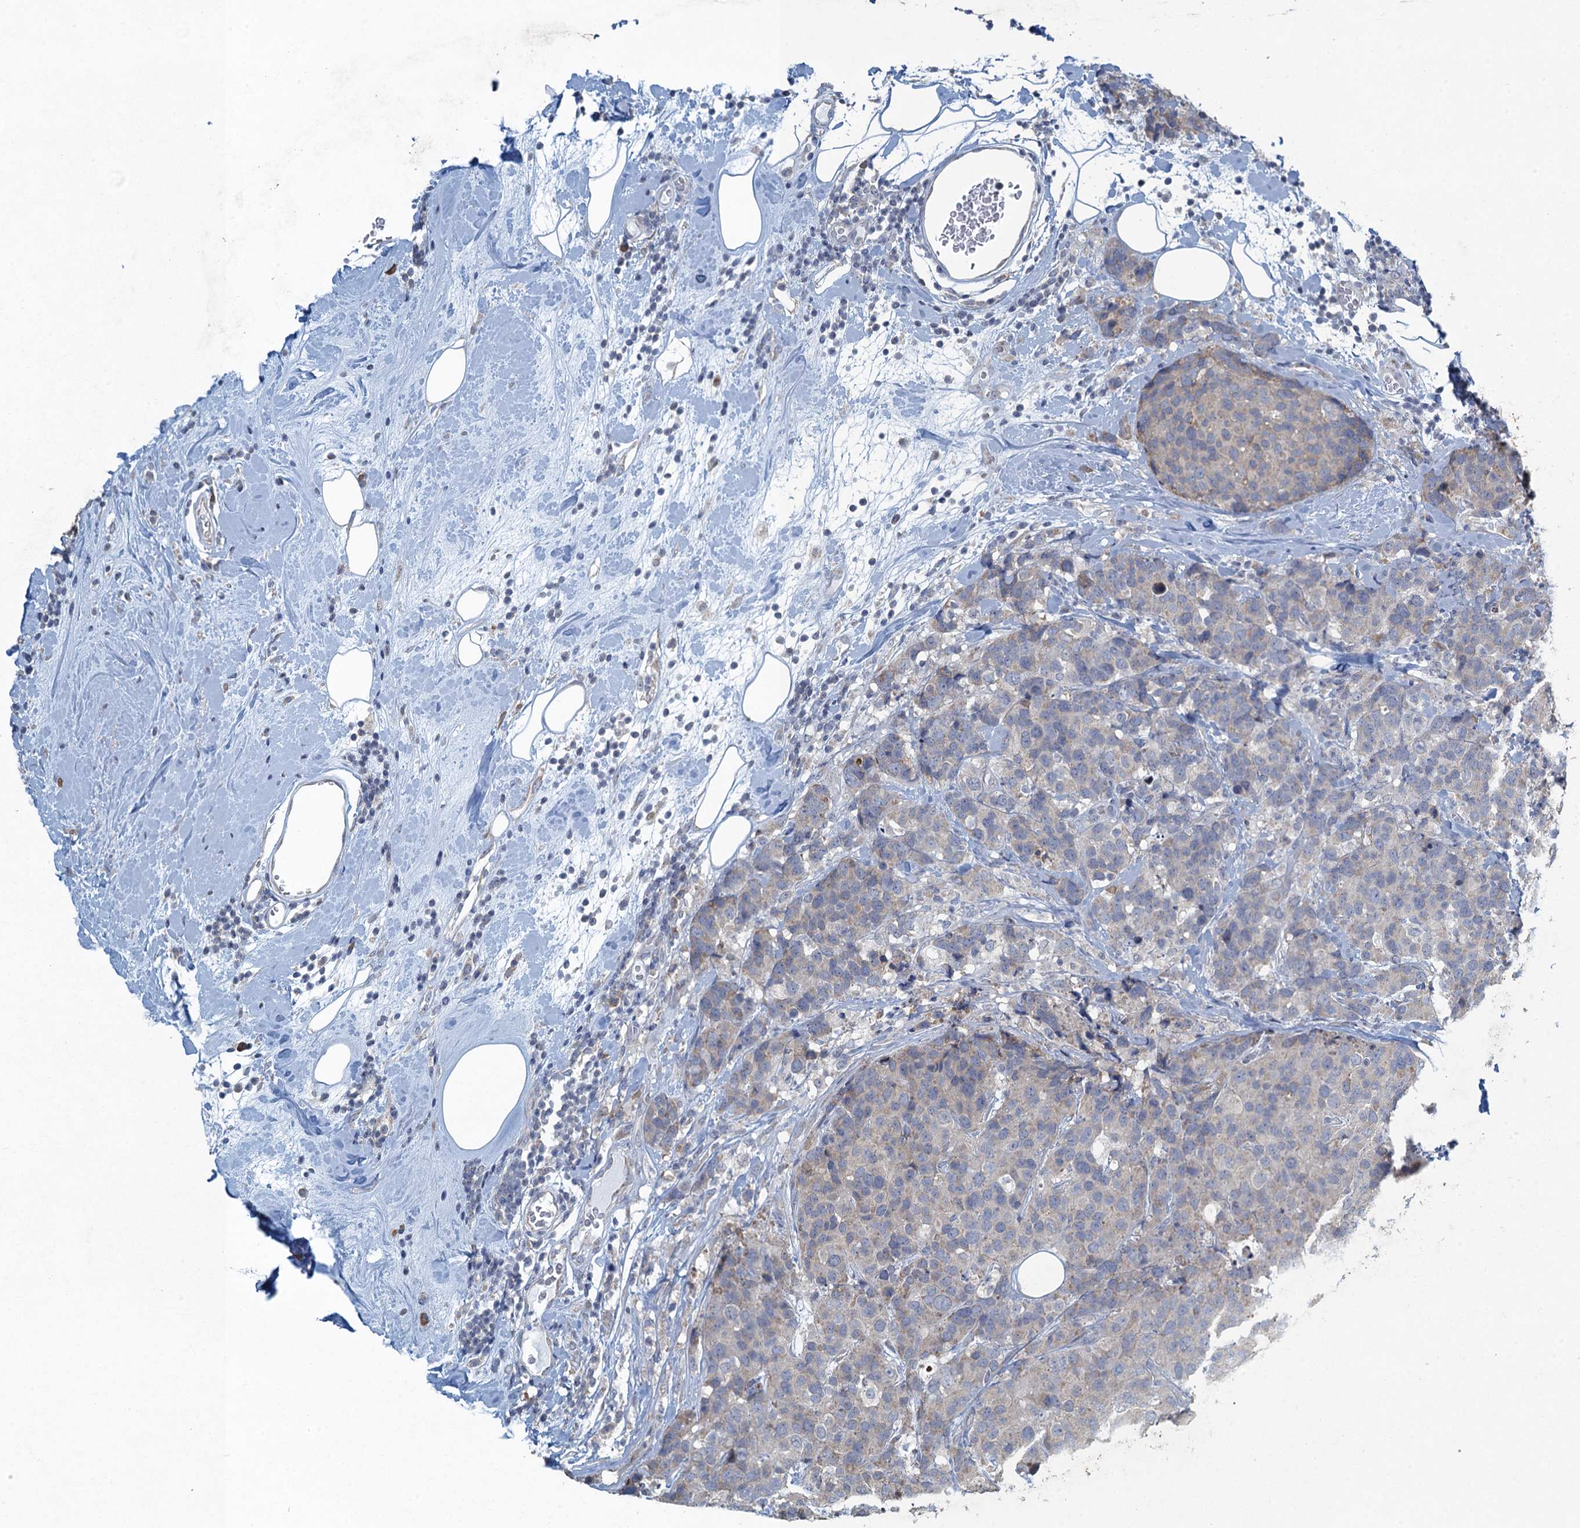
{"staining": {"intensity": "negative", "quantity": "none", "location": "none"}, "tissue": "breast cancer", "cell_type": "Tumor cells", "image_type": "cancer", "snomed": [{"axis": "morphology", "description": "Lobular carcinoma"}, {"axis": "topography", "description": "Breast"}], "caption": "Immunohistochemistry (IHC) histopathology image of neoplastic tissue: human lobular carcinoma (breast) stained with DAB (3,3'-diaminobenzidine) displays no significant protein positivity in tumor cells.", "gene": "TEX35", "patient": {"sex": "female", "age": 59}}